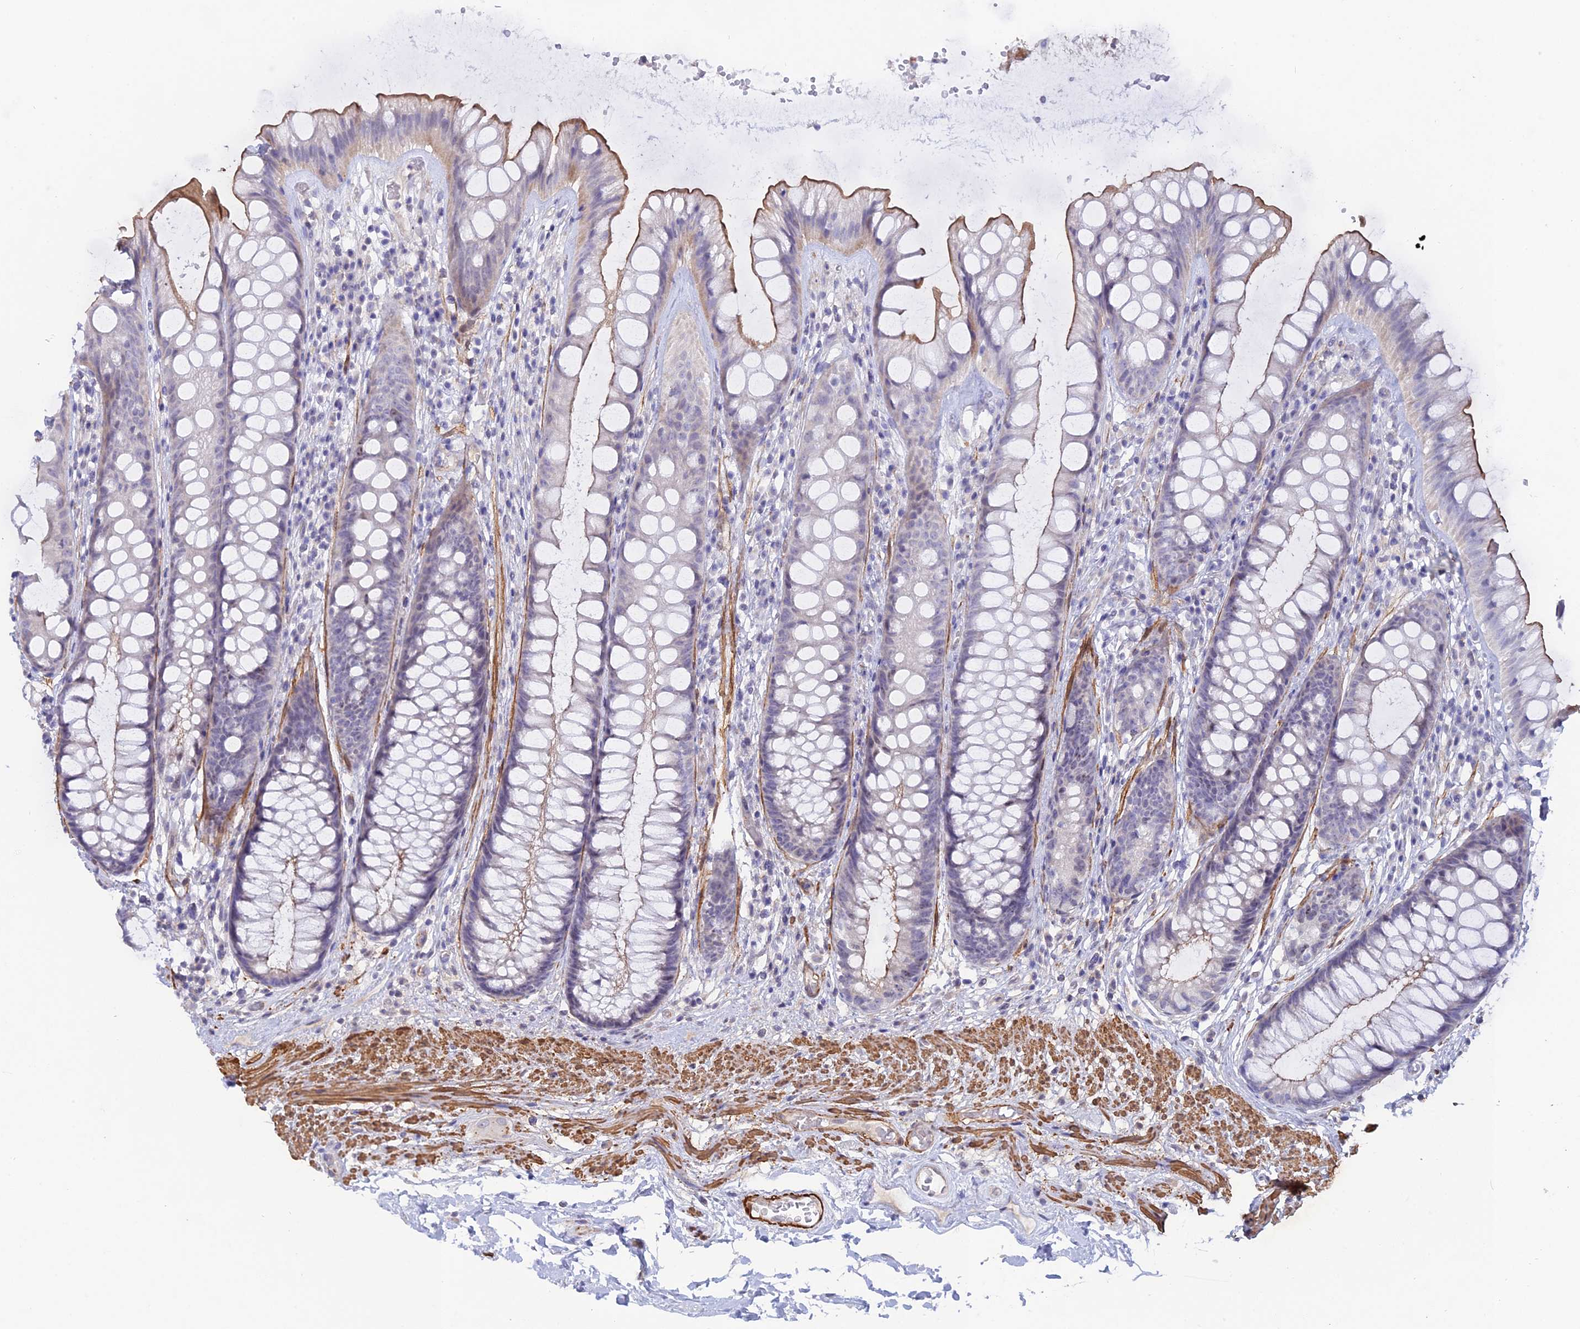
{"staining": {"intensity": "moderate", "quantity": "<25%", "location": "cytoplasmic/membranous"}, "tissue": "rectum", "cell_type": "Glandular cells", "image_type": "normal", "snomed": [{"axis": "morphology", "description": "Normal tissue, NOS"}, {"axis": "topography", "description": "Rectum"}], "caption": "Rectum stained for a protein (brown) displays moderate cytoplasmic/membranous positive staining in approximately <25% of glandular cells.", "gene": "CCDC154", "patient": {"sex": "male", "age": 74}}